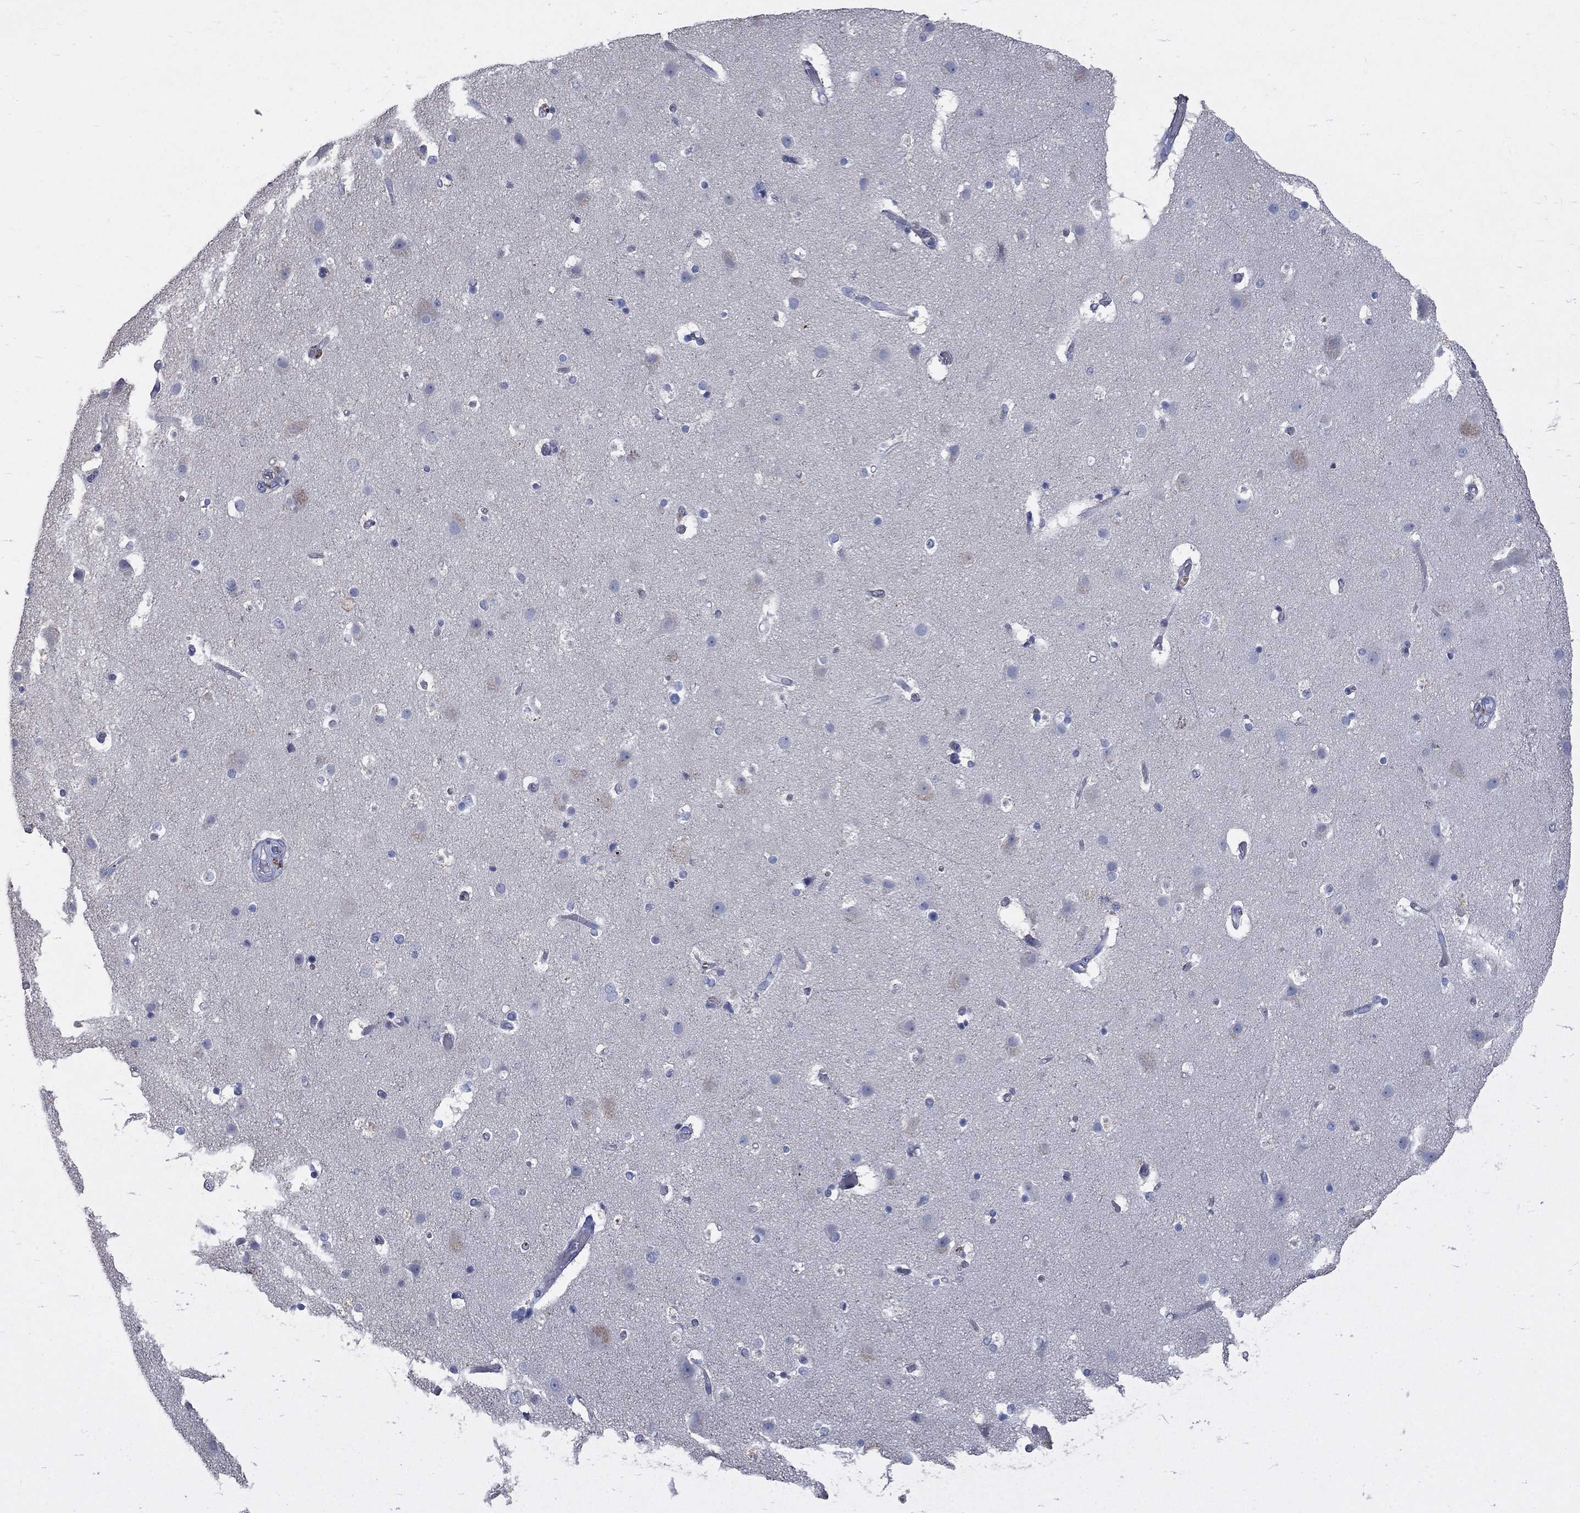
{"staining": {"intensity": "negative", "quantity": "none", "location": "none"}, "tissue": "cerebral cortex", "cell_type": "Endothelial cells", "image_type": "normal", "snomed": [{"axis": "morphology", "description": "Normal tissue, NOS"}, {"axis": "topography", "description": "Cerebral cortex"}], "caption": "This is an IHC photomicrograph of normal cerebral cortex. There is no staining in endothelial cells.", "gene": "PTH1R", "patient": {"sex": "female", "age": 52}}